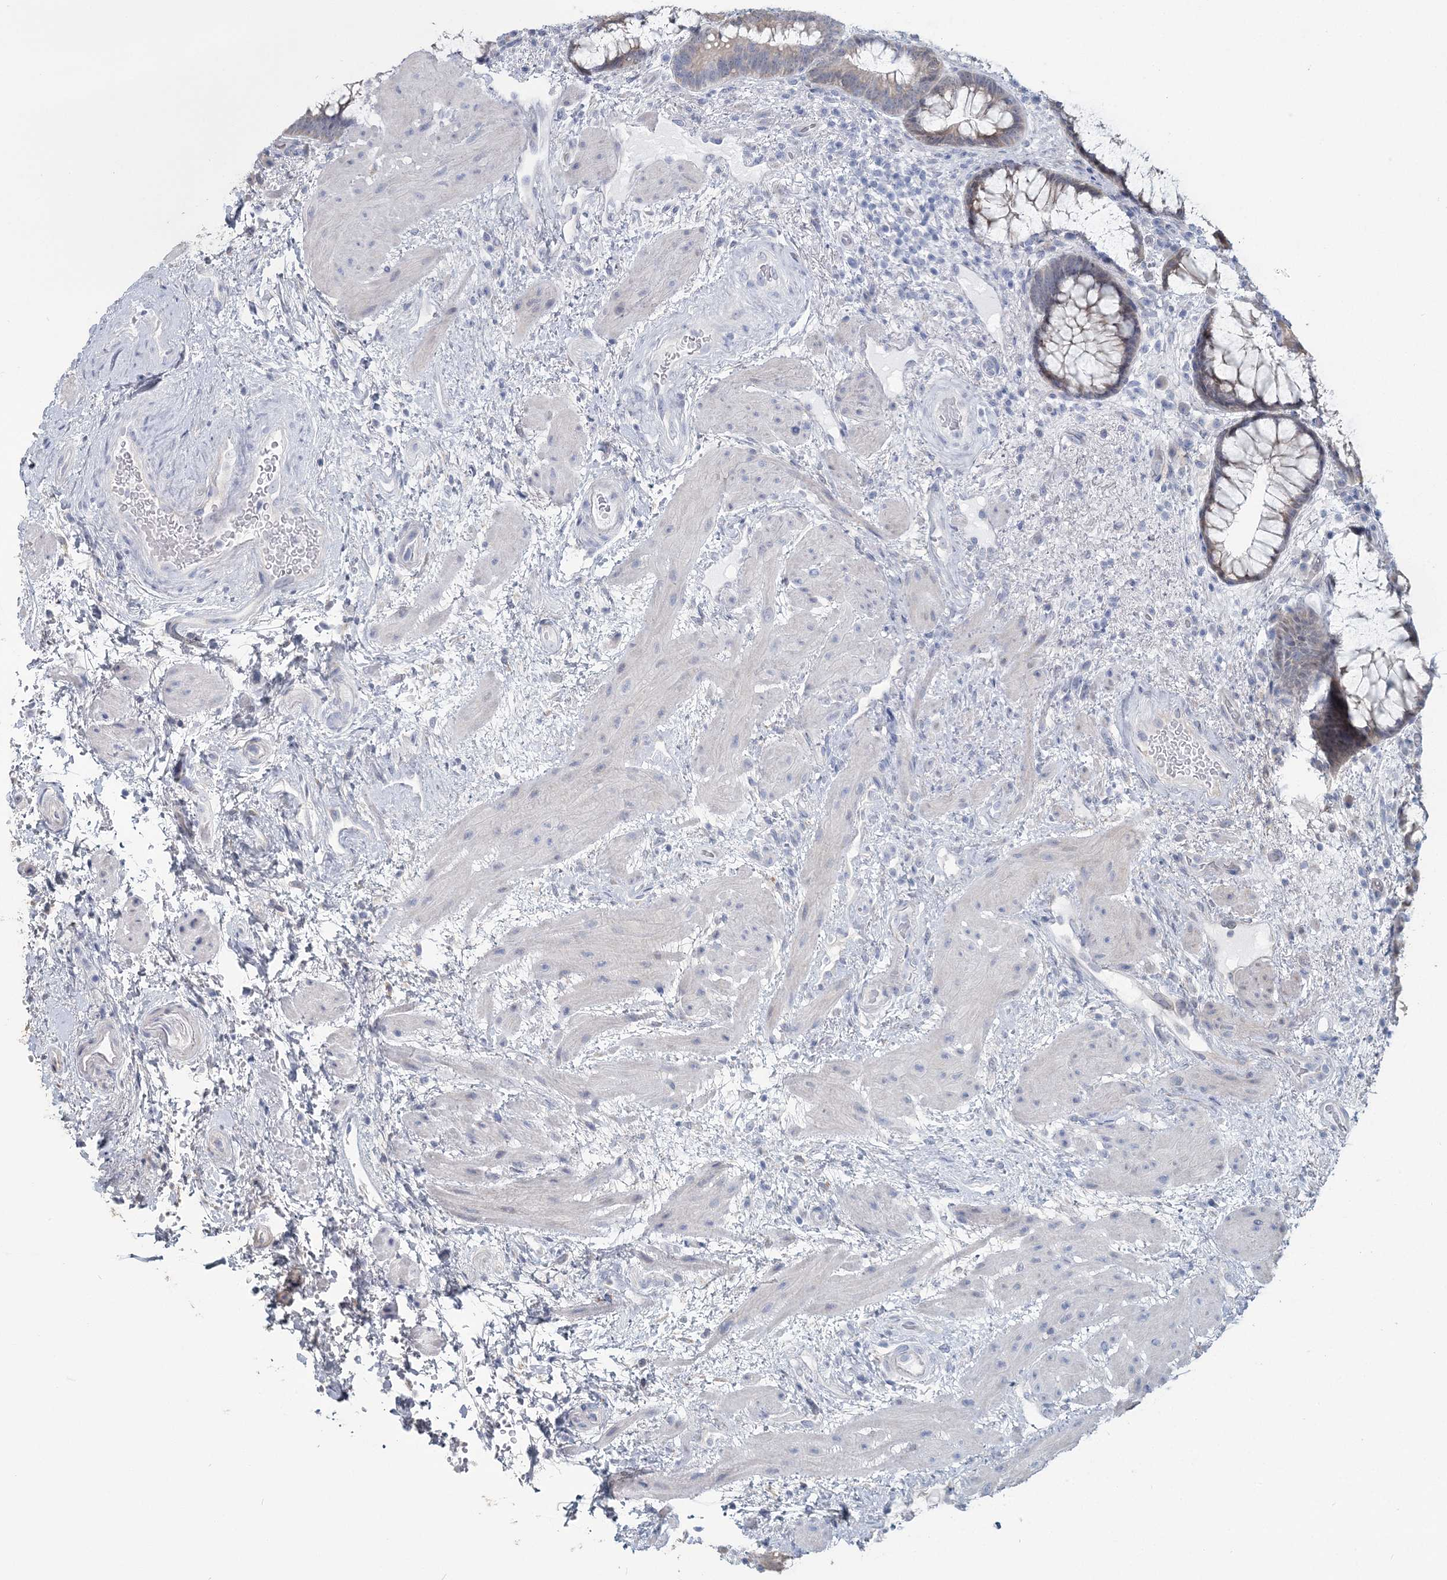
{"staining": {"intensity": "weak", "quantity": "25%-75%", "location": "cytoplasmic/membranous"}, "tissue": "rectum", "cell_type": "Glandular cells", "image_type": "normal", "snomed": [{"axis": "morphology", "description": "Normal tissue, NOS"}, {"axis": "topography", "description": "Rectum"}], "caption": "A micrograph of human rectum stained for a protein demonstrates weak cytoplasmic/membranous brown staining in glandular cells.", "gene": "CMBL", "patient": {"sex": "male", "age": 51}}